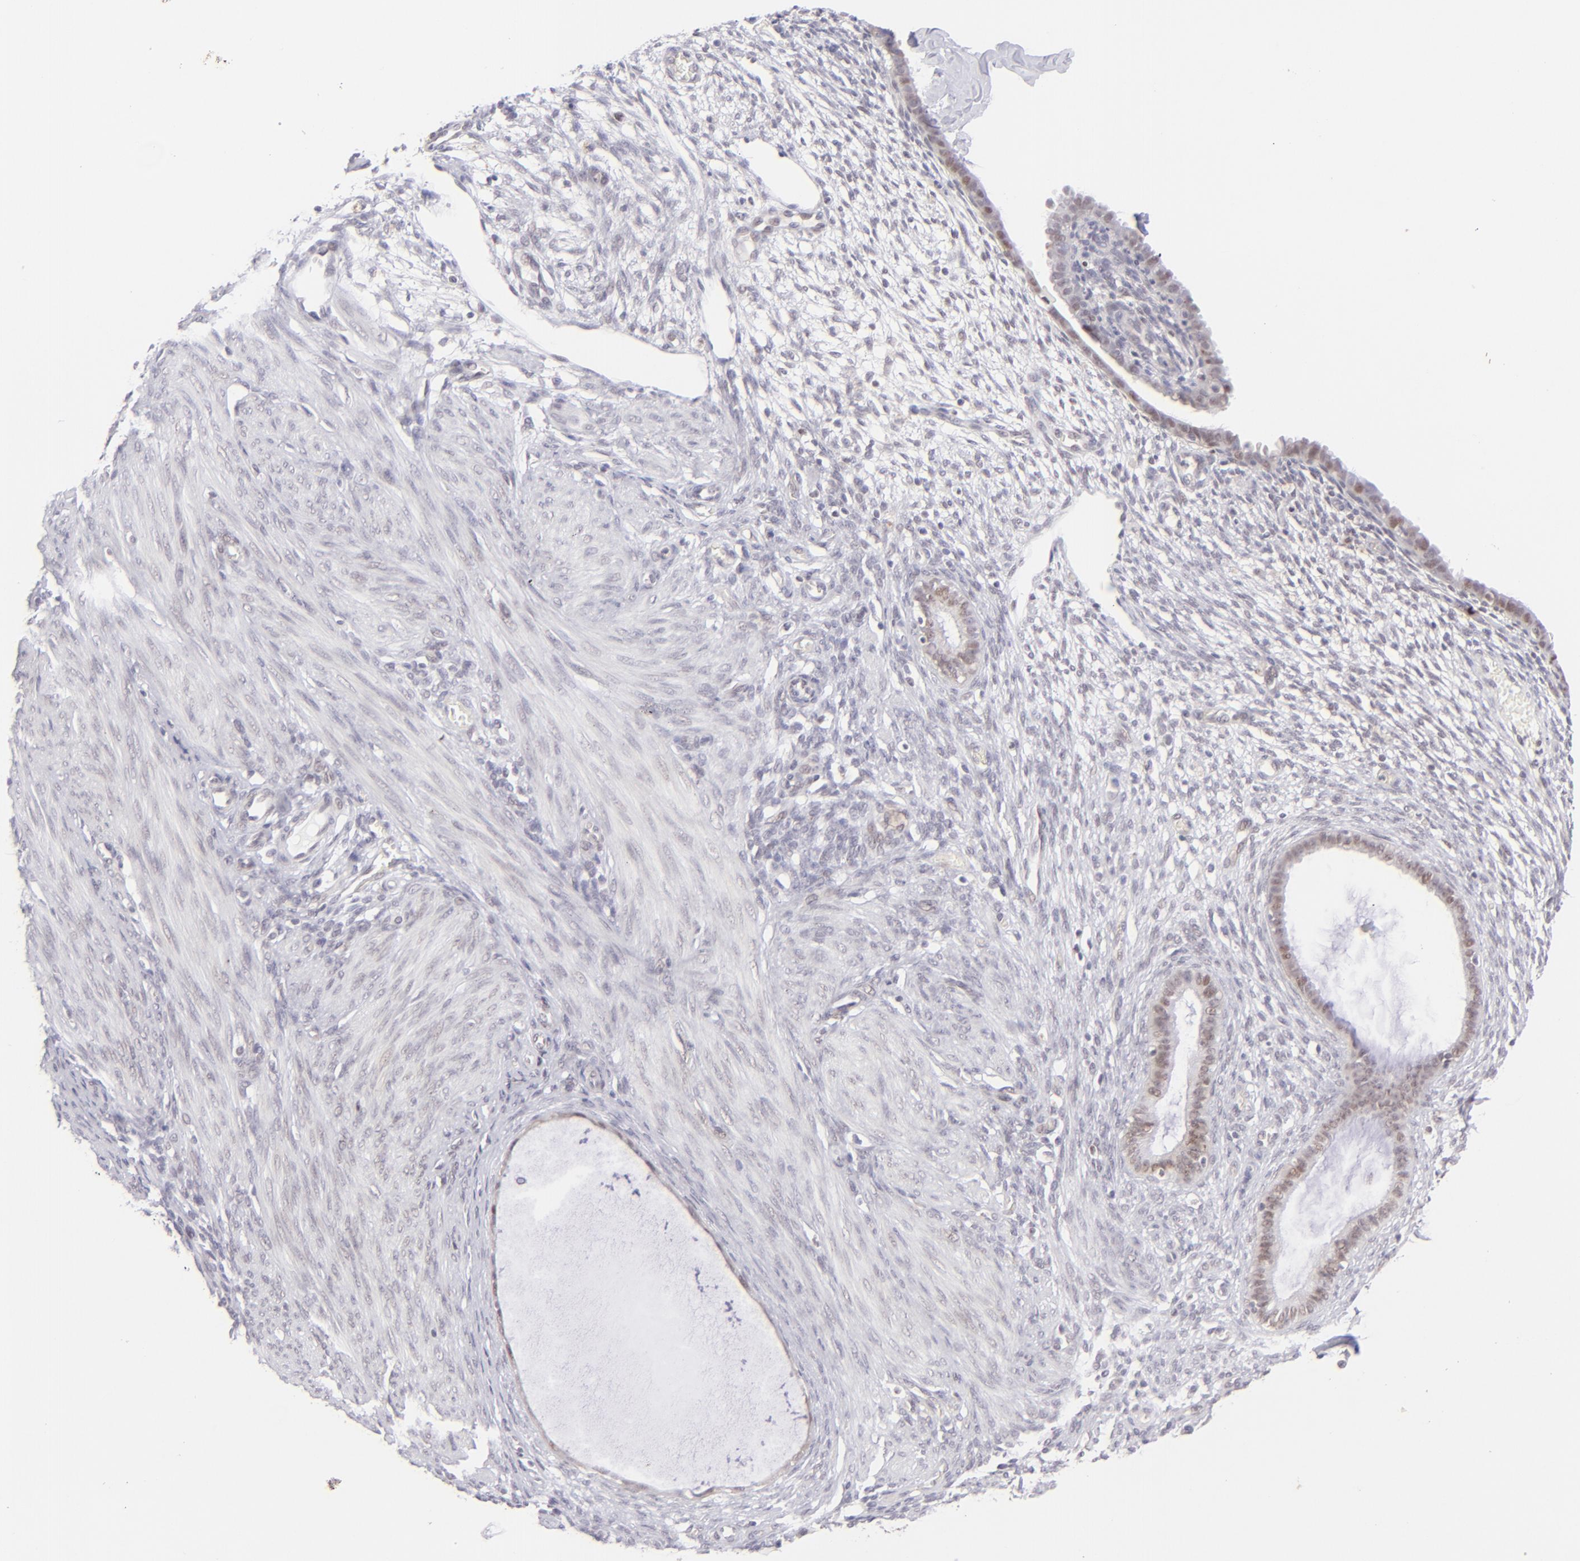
{"staining": {"intensity": "negative", "quantity": "none", "location": "none"}, "tissue": "endometrium", "cell_type": "Cells in endometrial stroma", "image_type": "normal", "snomed": [{"axis": "morphology", "description": "Normal tissue, NOS"}, {"axis": "topography", "description": "Endometrium"}], "caption": "DAB immunohistochemical staining of unremarkable human endometrium reveals no significant staining in cells in endometrial stroma. (Brightfield microscopy of DAB immunohistochemistry (IHC) at high magnification).", "gene": "POU2F1", "patient": {"sex": "female", "age": 72}}